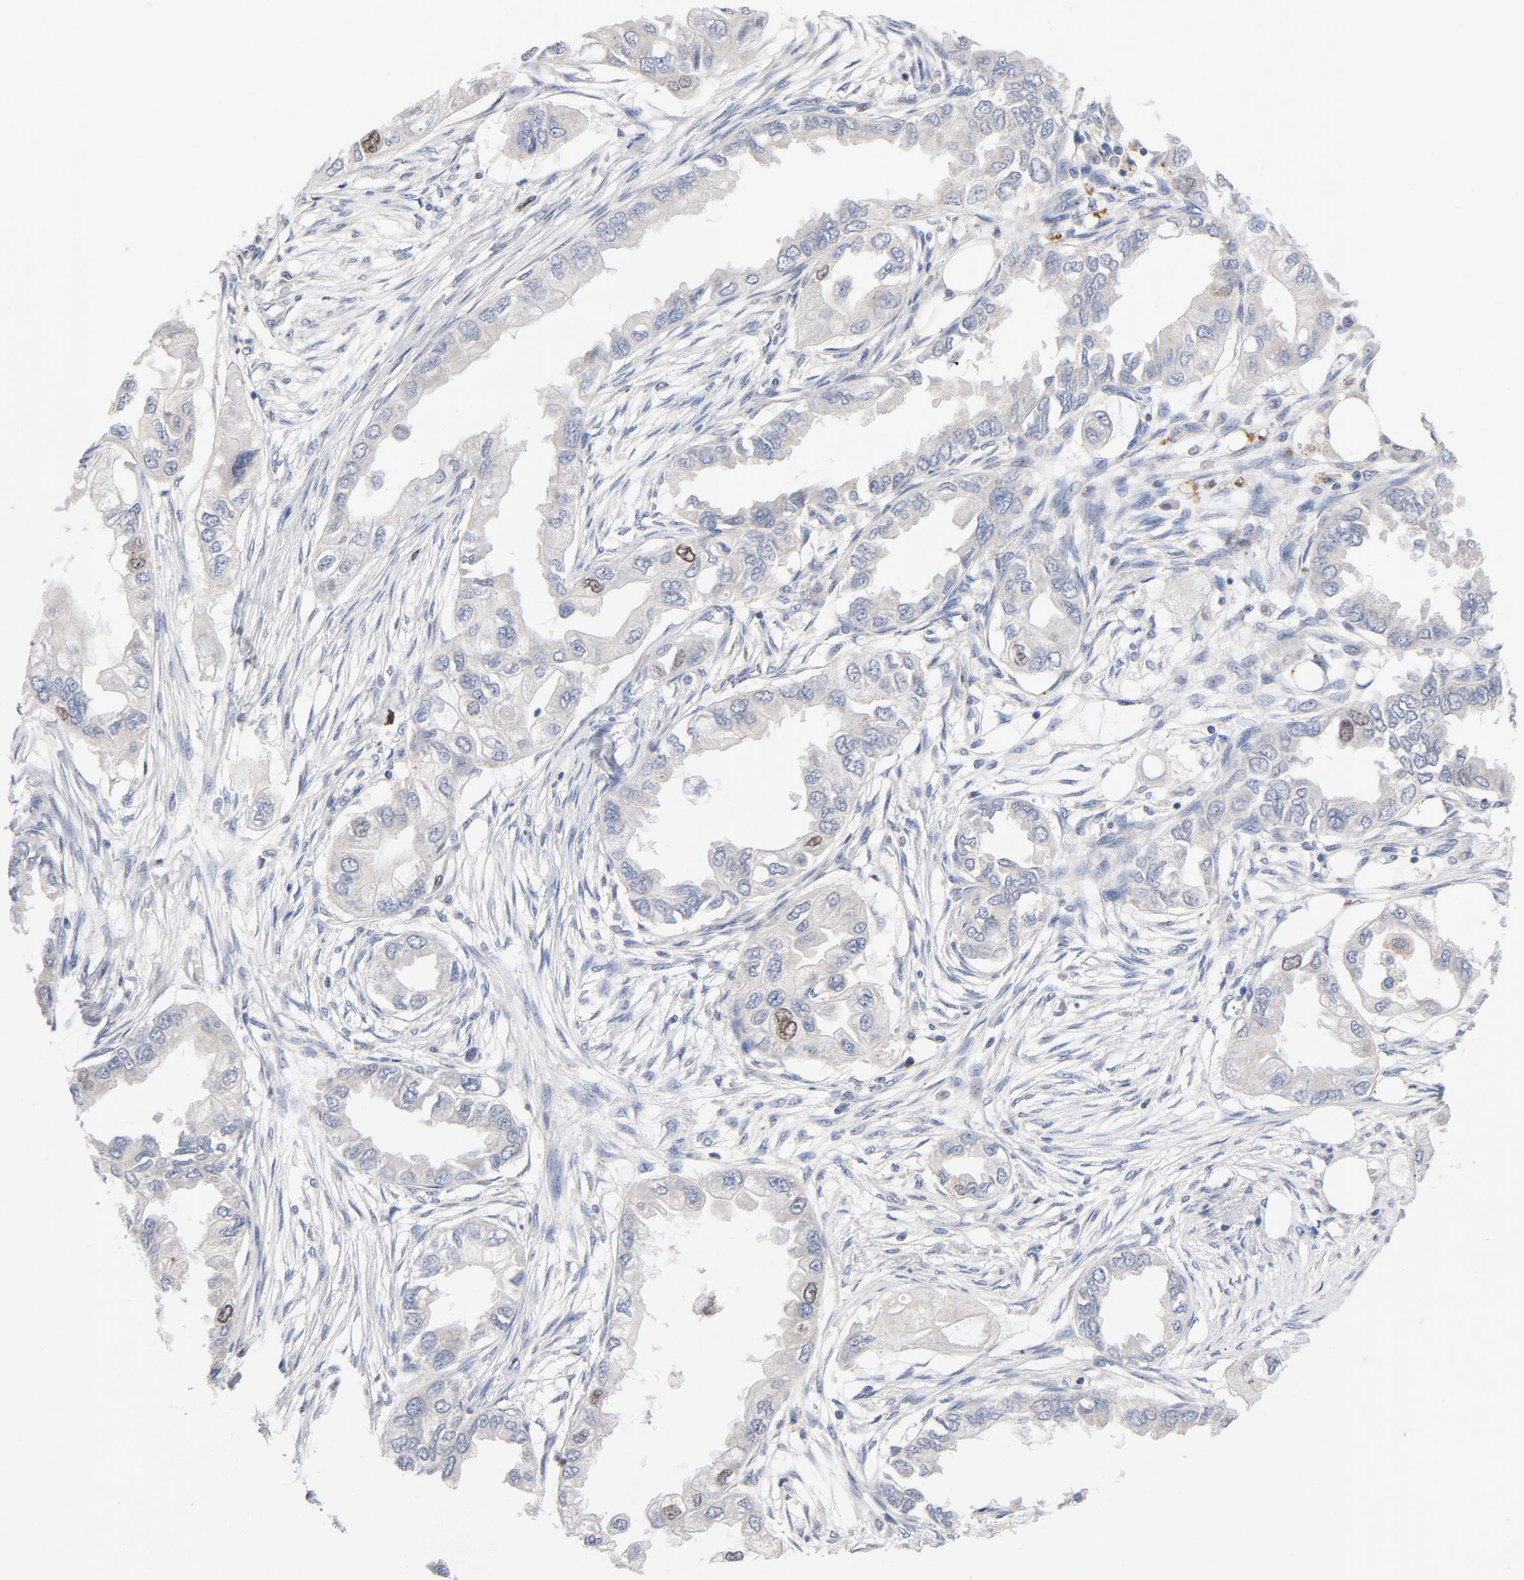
{"staining": {"intensity": "moderate", "quantity": "<25%", "location": "nuclear"}, "tissue": "endometrial cancer", "cell_type": "Tumor cells", "image_type": "cancer", "snomed": [{"axis": "morphology", "description": "Adenocarcinoma, NOS"}, {"axis": "topography", "description": "Endometrium"}], "caption": "High-magnification brightfield microscopy of endometrial cancer (adenocarcinoma) stained with DAB (3,3'-diaminobenzidine) (brown) and counterstained with hematoxylin (blue). tumor cells exhibit moderate nuclear expression is identified in approximately<25% of cells.", "gene": "BIRC5", "patient": {"sex": "female", "age": 67}}